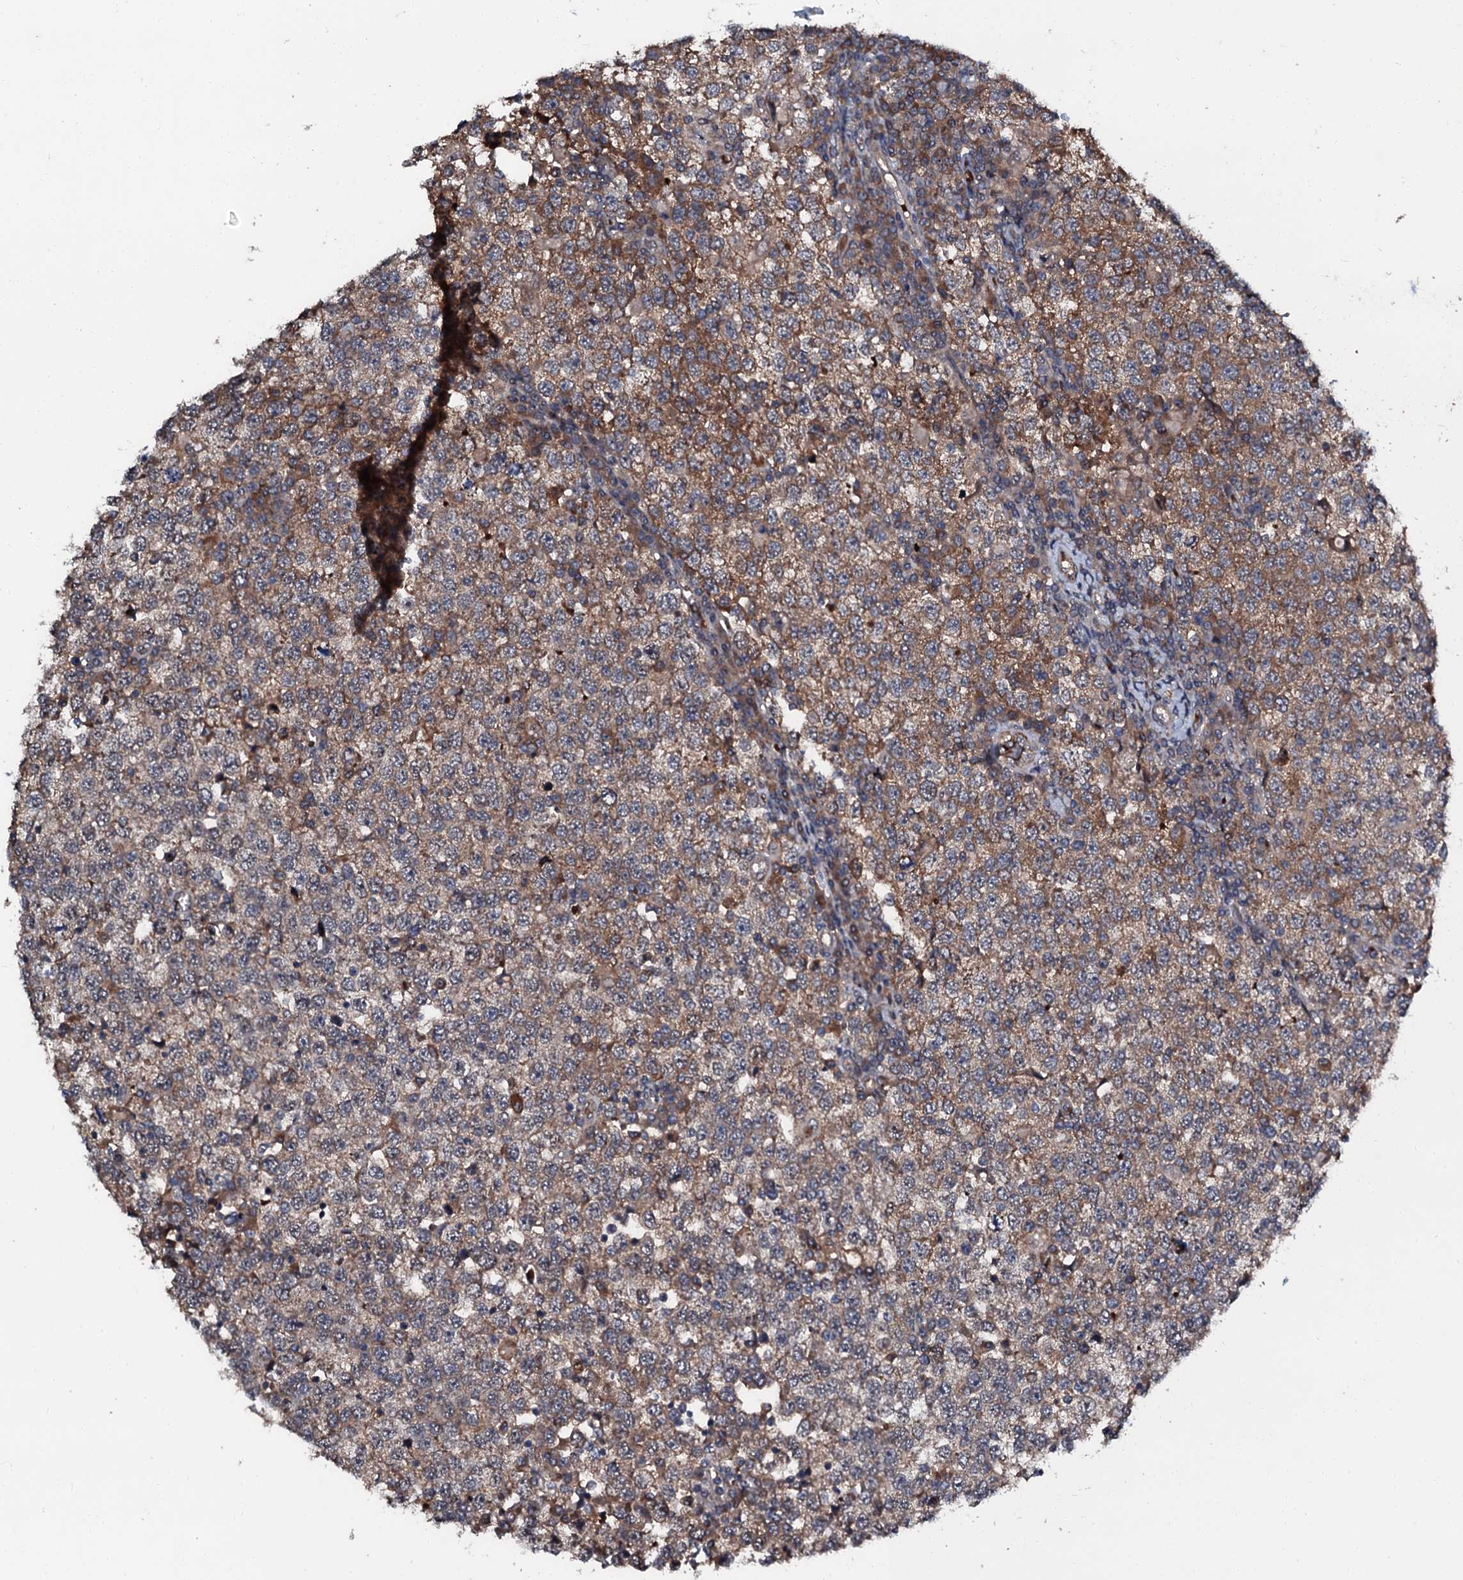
{"staining": {"intensity": "moderate", "quantity": "25%-75%", "location": "cytoplasmic/membranous"}, "tissue": "testis cancer", "cell_type": "Tumor cells", "image_type": "cancer", "snomed": [{"axis": "morphology", "description": "Seminoma, NOS"}, {"axis": "topography", "description": "Testis"}], "caption": "Moderate cytoplasmic/membranous expression for a protein is present in about 25%-75% of tumor cells of seminoma (testis) using IHC.", "gene": "N4BP1", "patient": {"sex": "male", "age": 65}}